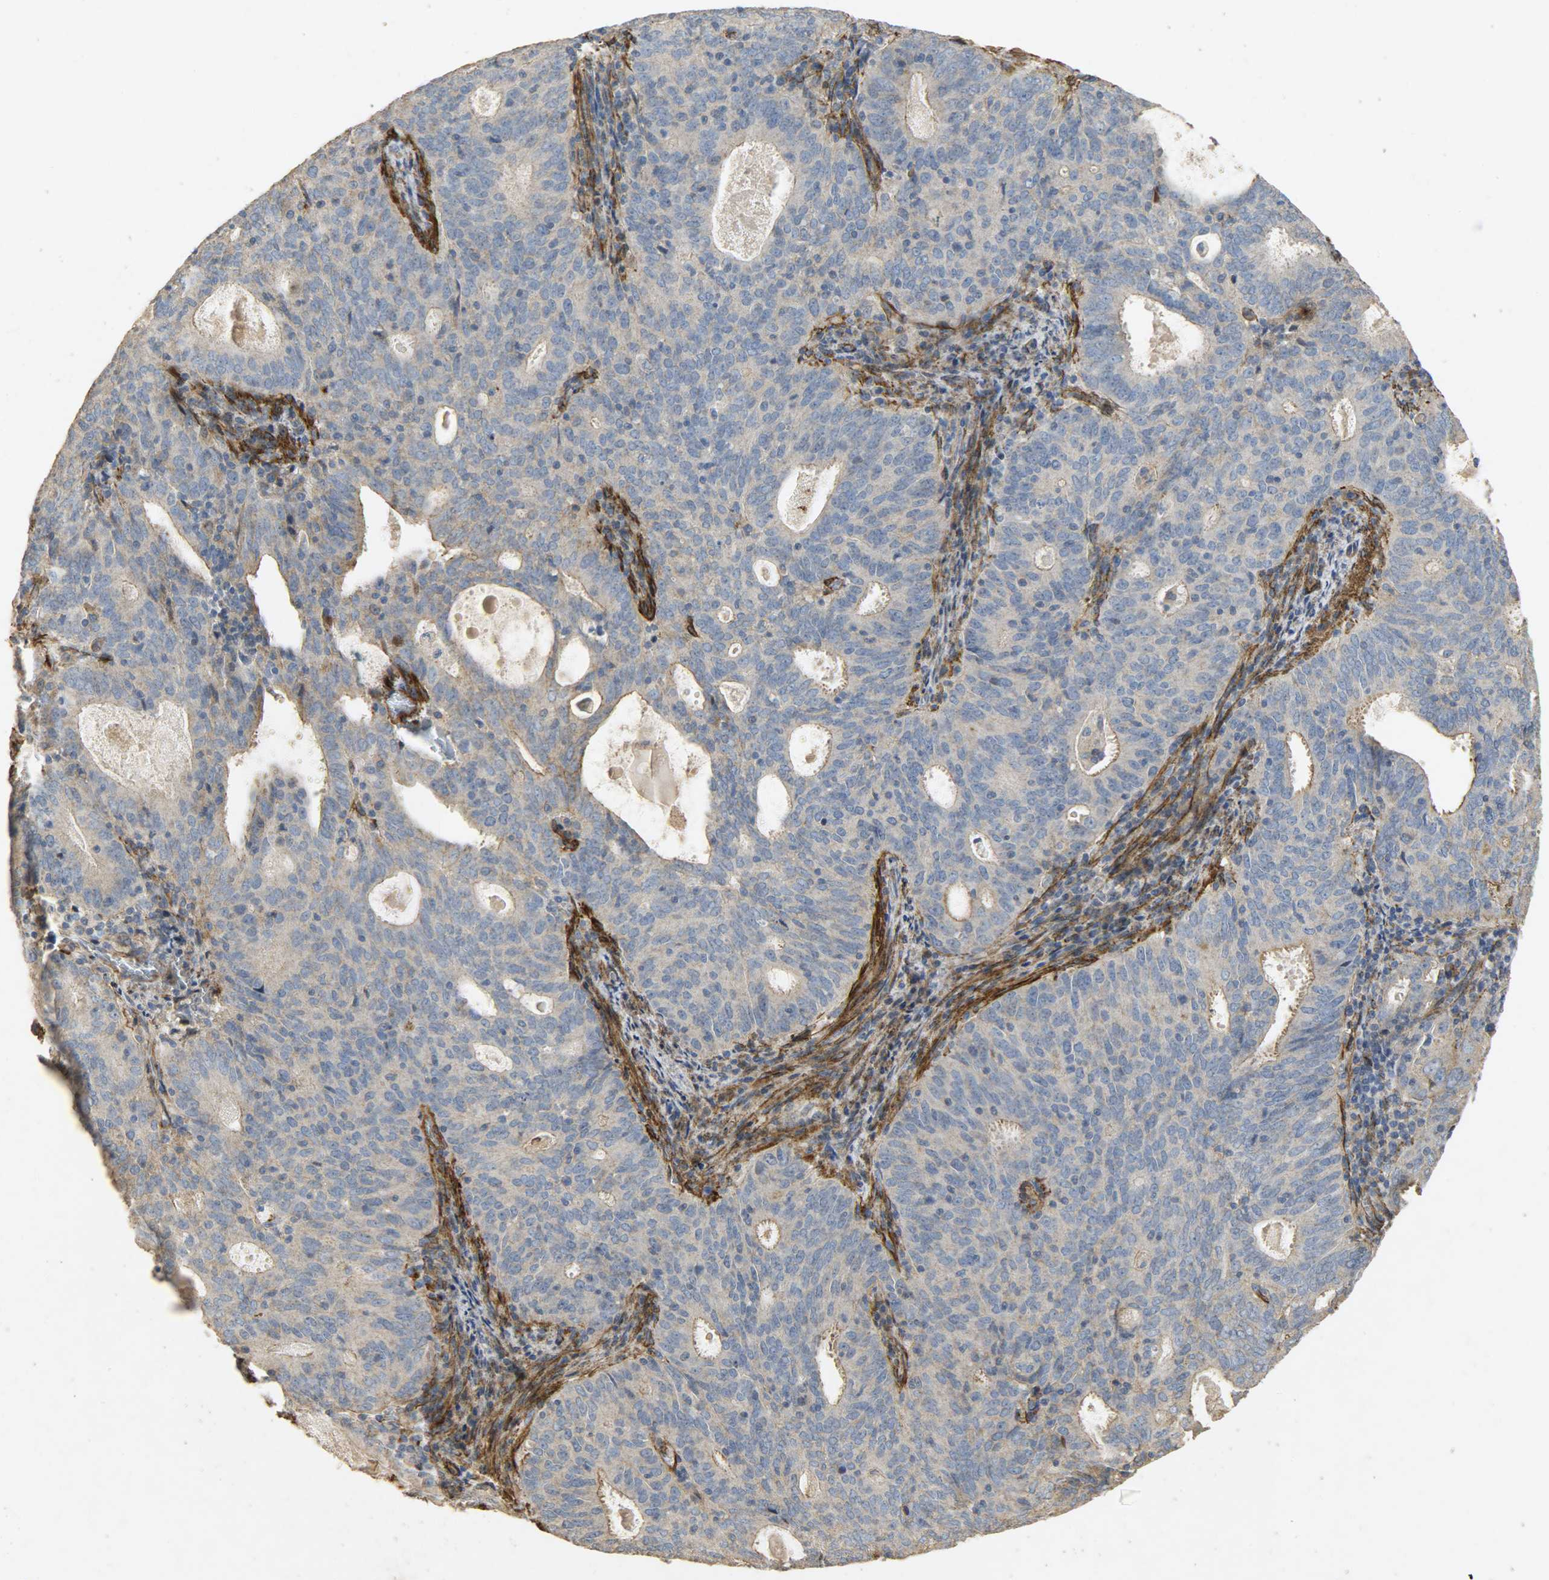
{"staining": {"intensity": "weak", "quantity": ">75%", "location": "cytoplasmic/membranous"}, "tissue": "cervical cancer", "cell_type": "Tumor cells", "image_type": "cancer", "snomed": [{"axis": "morphology", "description": "Adenocarcinoma, NOS"}, {"axis": "topography", "description": "Cervix"}], "caption": "Immunohistochemistry (IHC) staining of cervical cancer, which reveals low levels of weak cytoplasmic/membranous positivity in approximately >75% of tumor cells indicating weak cytoplasmic/membranous protein expression. The staining was performed using DAB (brown) for protein detection and nuclei were counterstained in hematoxylin (blue).", "gene": "TPM4", "patient": {"sex": "female", "age": 44}}